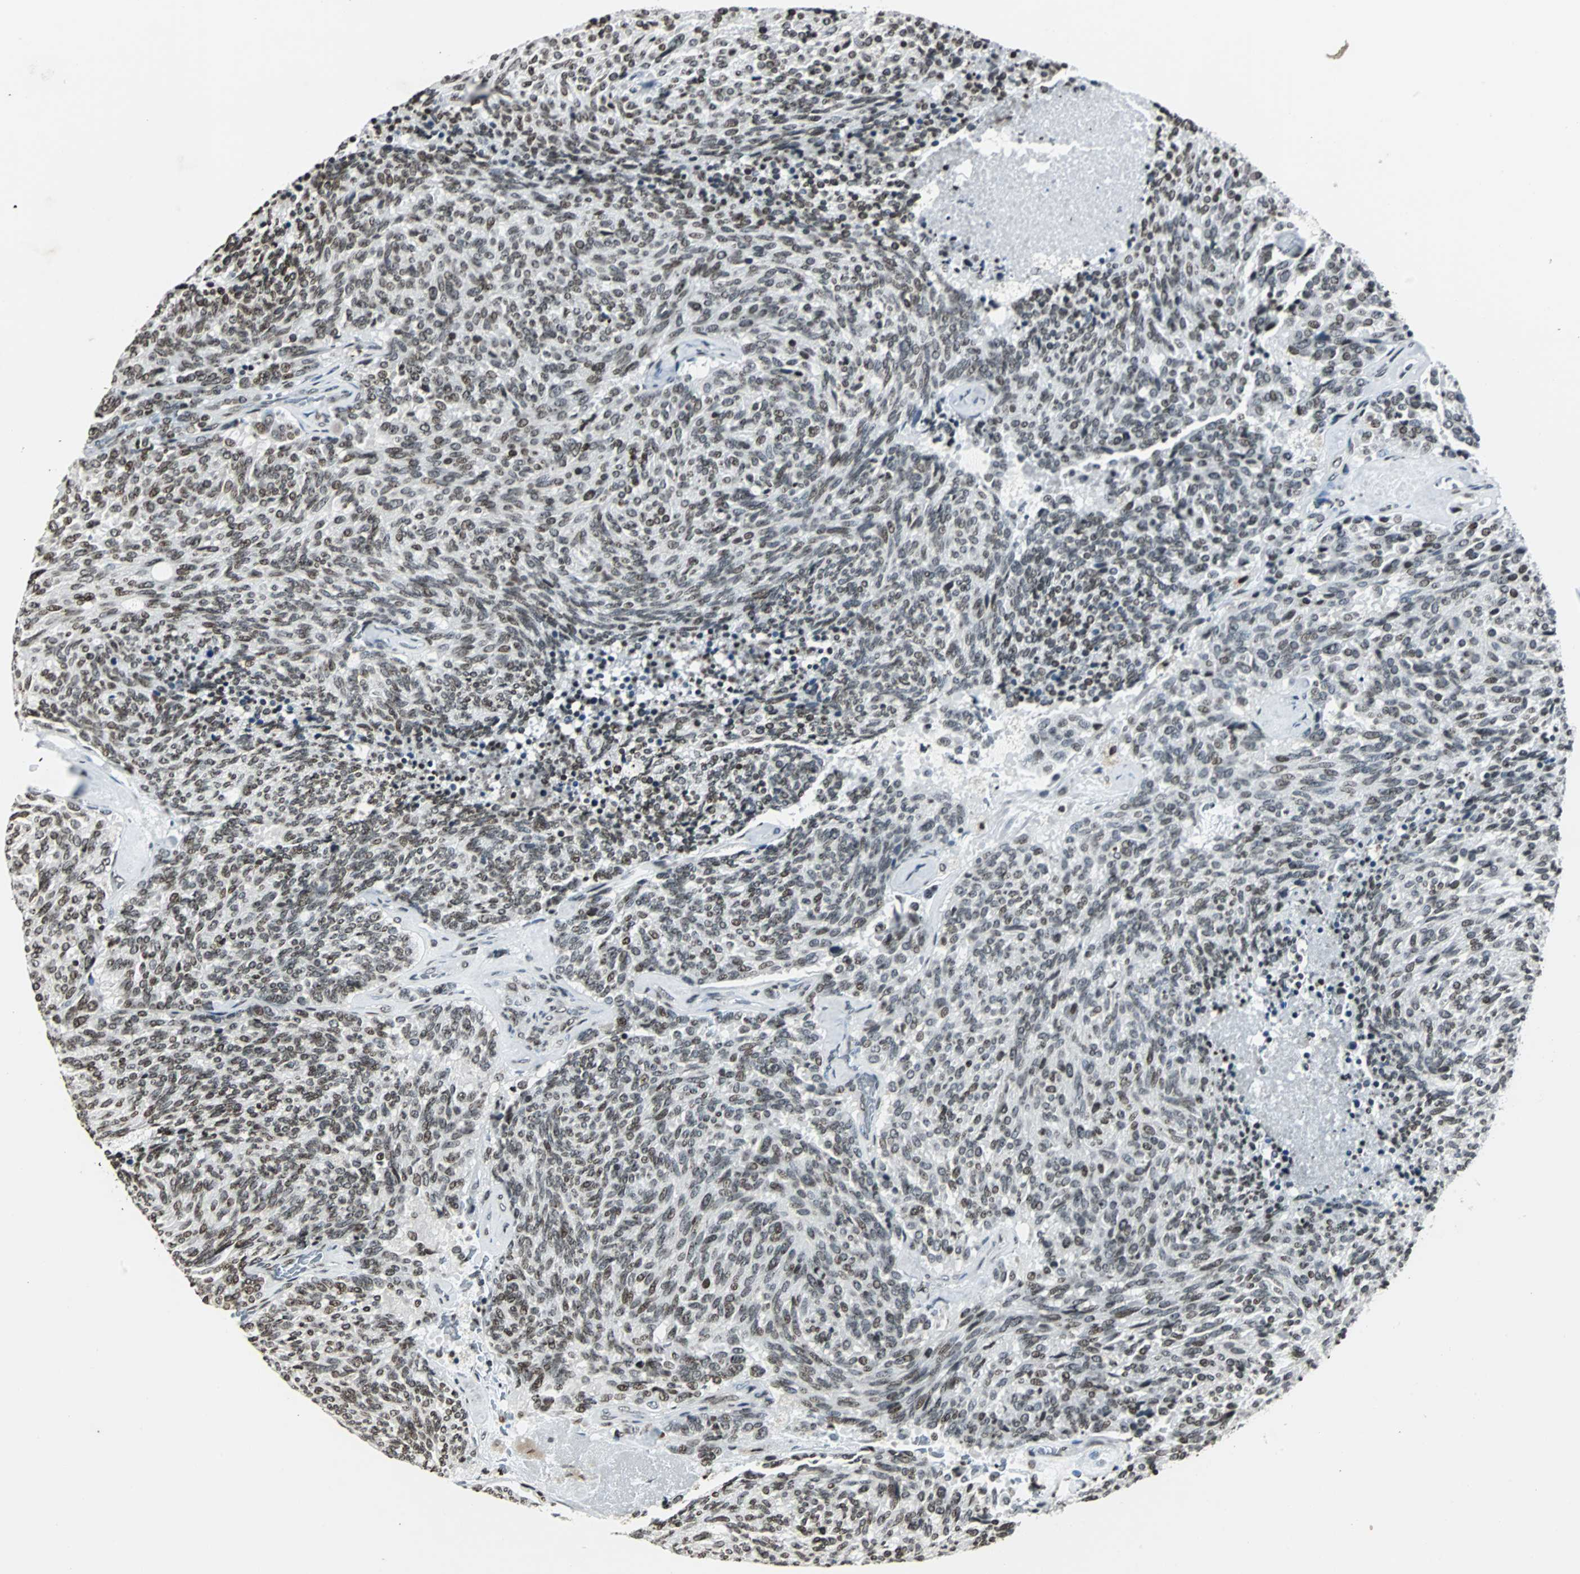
{"staining": {"intensity": "moderate", "quantity": ">75%", "location": "nuclear"}, "tissue": "carcinoid", "cell_type": "Tumor cells", "image_type": "cancer", "snomed": [{"axis": "morphology", "description": "Carcinoid, malignant, NOS"}, {"axis": "topography", "description": "Pancreas"}], "caption": "Carcinoid stained with a brown dye reveals moderate nuclear positive staining in about >75% of tumor cells.", "gene": "PAXIP1", "patient": {"sex": "female", "age": 54}}